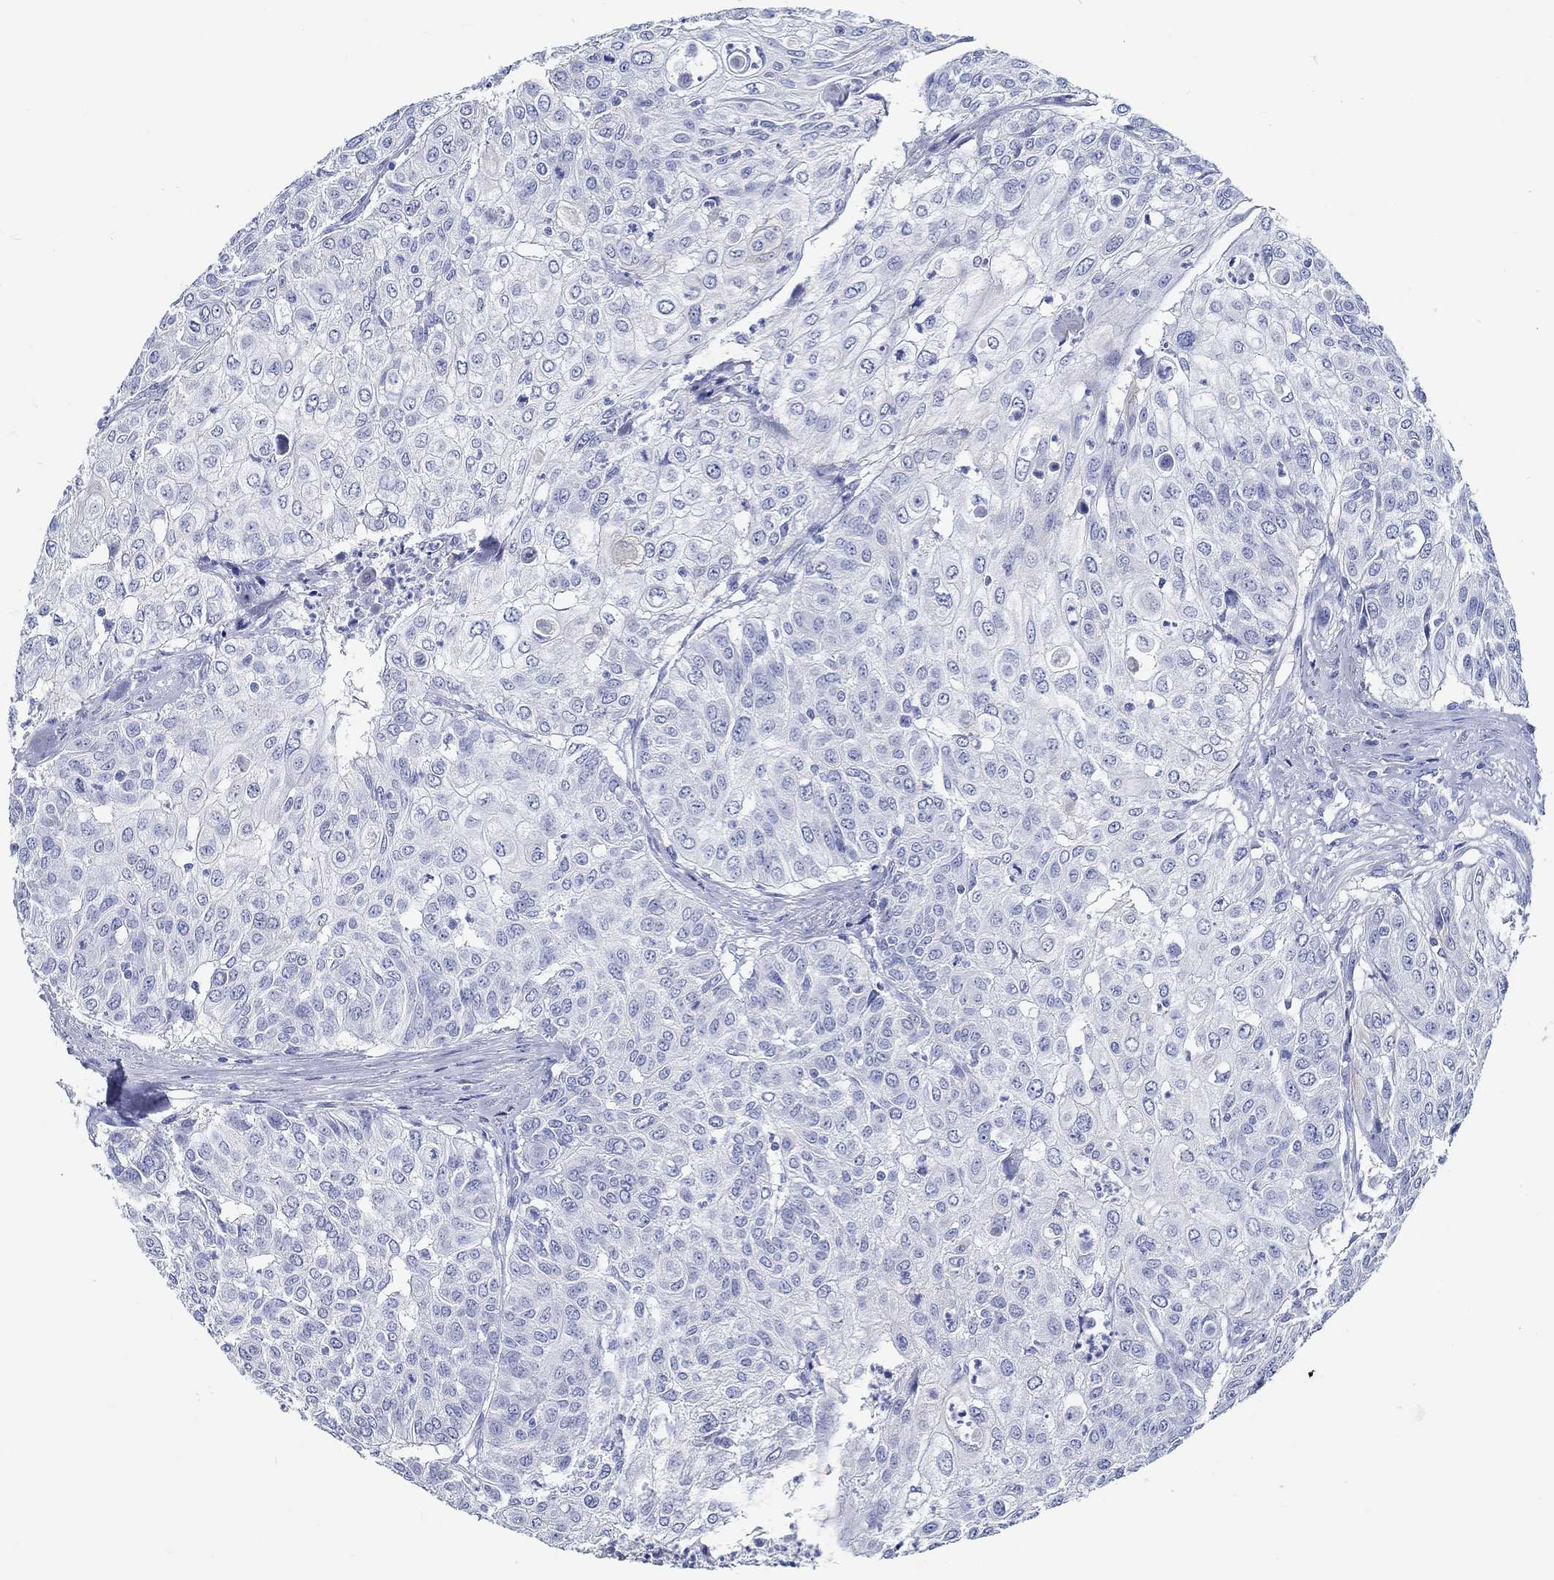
{"staining": {"intensity": "negative", "quantity": "none", "location": "none"}, "tissue": "urothelial cancer", "cell_type": "Tumor cells", "image_type": "cancer", "snomed": [{"axis": "morphology", "description": "Urothelial carcinoma, High grade"}, {"axis": "topography", "description": "Urinary bladder"}], "caption": "The immunohistochemistry micrograph has no significant positivity in tumor cells of urothelial carcinoma (high-grade) tissue.", "gene": "FBXO2", "patient": {"sex": "female", "age": 79}}